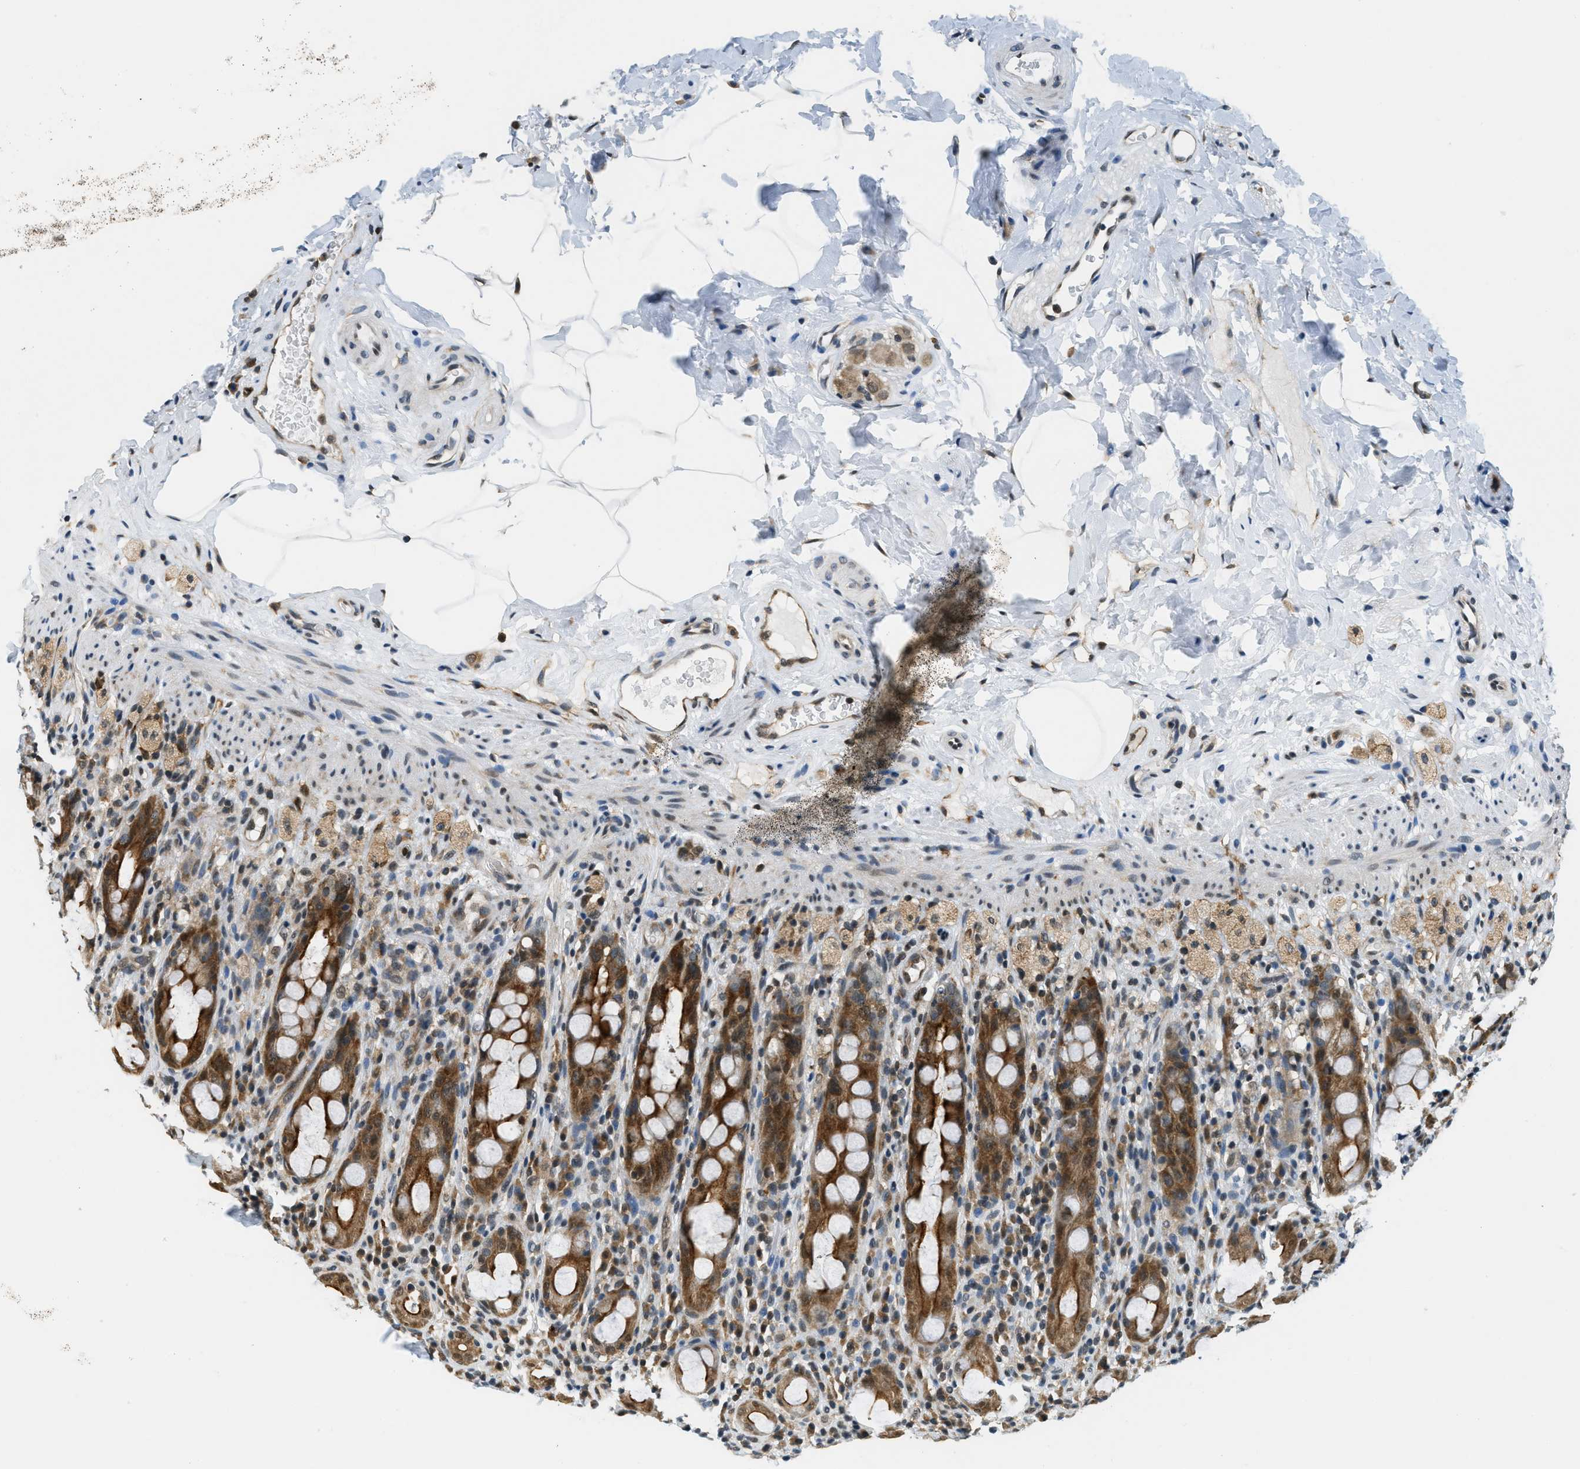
{"staining": {"intensity": "strong", "quantity": ">75%", "location": "cytoplasmic/membranous"}, "tissue": "rectum", "cell_type": "Glandular cells", "image_type": "normal", "snomed": [{"axis": "morphology", "description": "Normal tissue, NOS"}, {"axis": "topography", "description": "Rectum"}], "caption": "Rectum stained with a brown dye reveals strong cytoplasmic/membranous positive staining in about >75% of glandular cells.", "gene": "RAB11FIP1", "patient": {"sex": "male", "age": 44}}